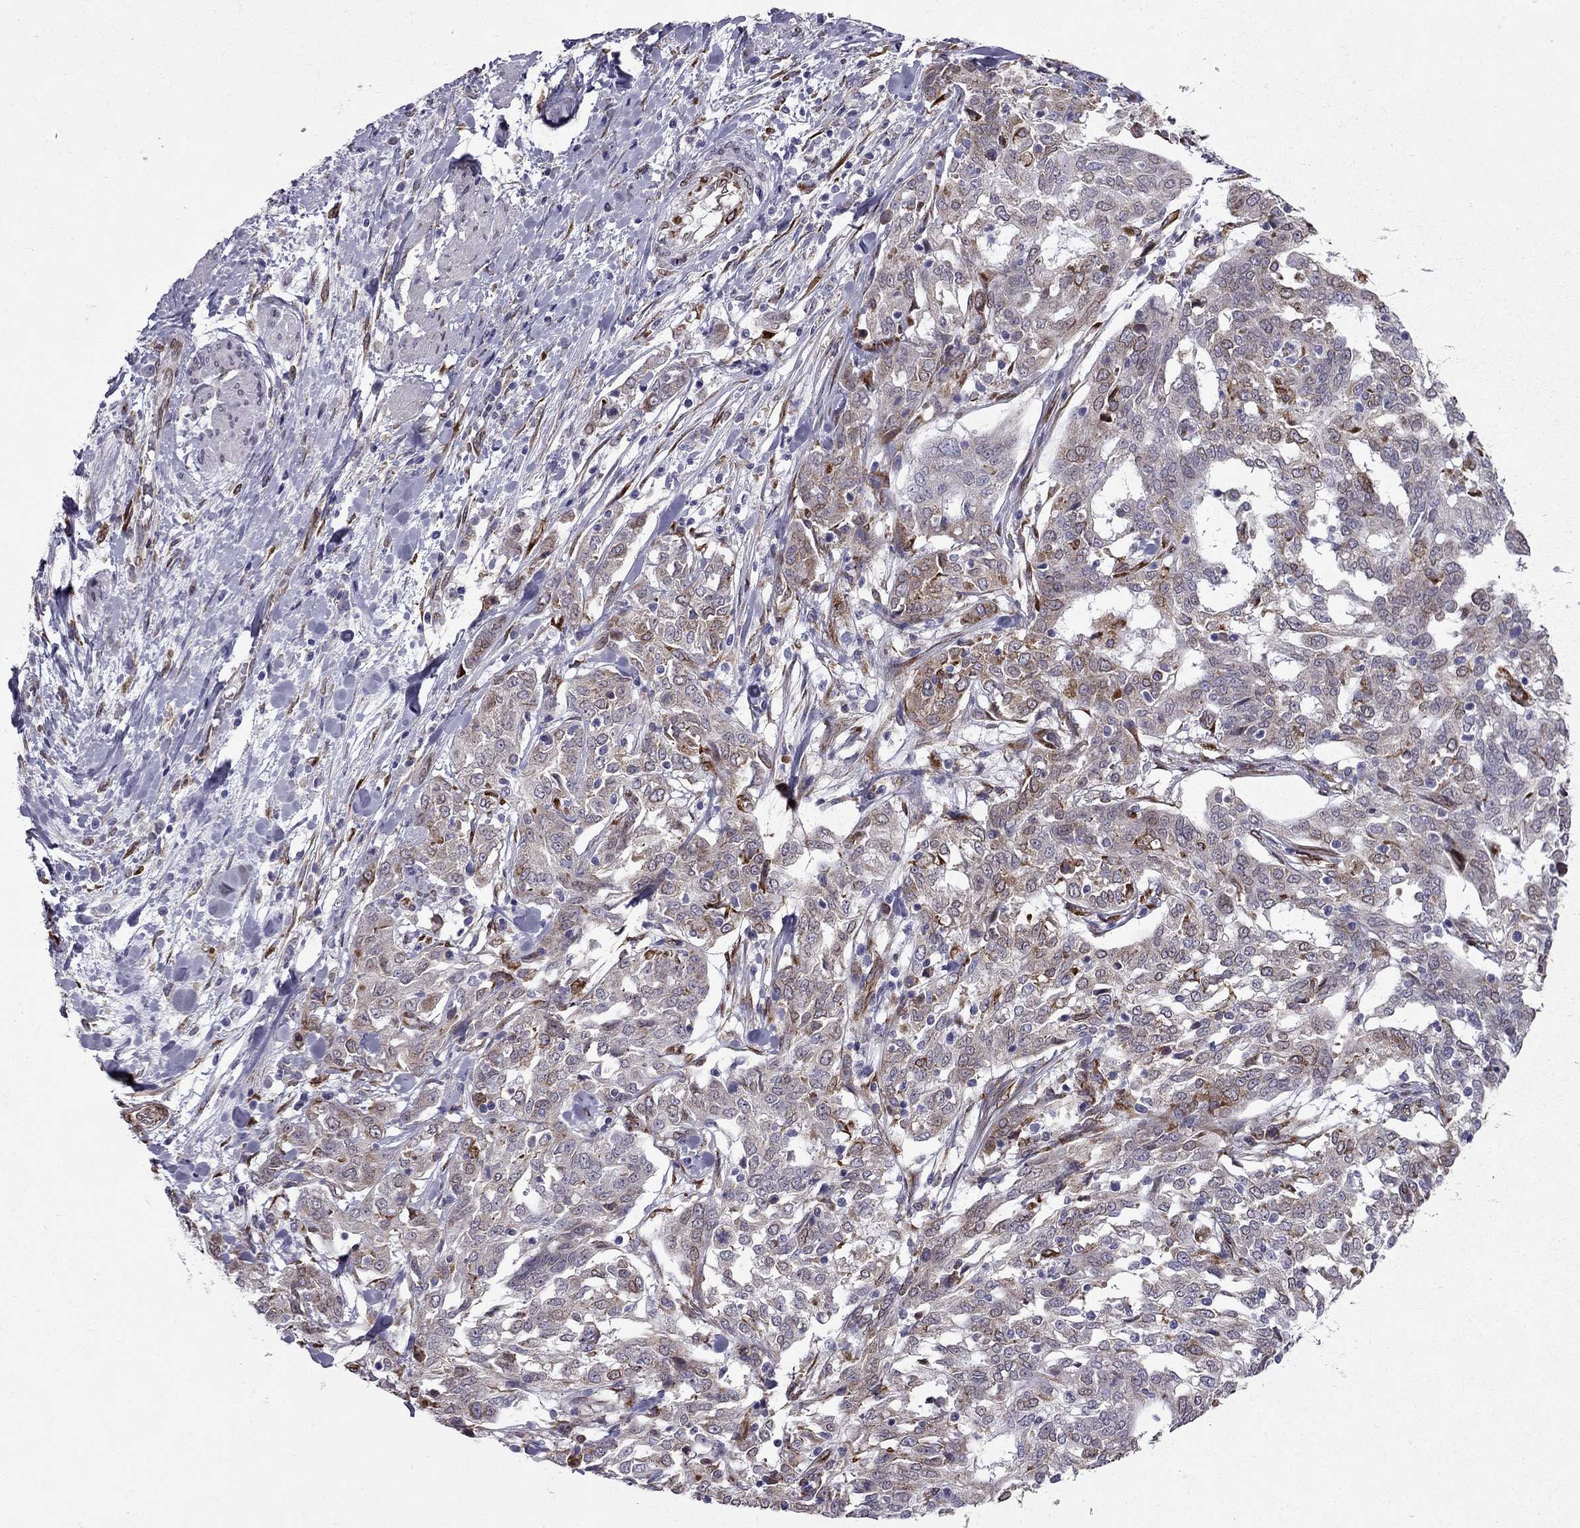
{"staining": {"intensity": "moderate", "quantity": "<25%", "location": "cytoplasmic/membranous"}, "tissue": "ovarian cancer", "cell_type": "Tumor cells", "image_type": "cancer", "snomed": [{"axis": "morphology", "description": "Cystadenocarcinoma, serous, NOS"}, {"axis": "topography", "description": "Ovary"}], "caption": "Immunohistochemical staining of human ovarian cancer demonstrates low levels of moderate cytoplasmic/membranous protein positivity in approximately <25% of tumor cells. Nuclei are stained in blue.", "gene": "IKBIP", "patient": {"sex": "female", "age": 67}}